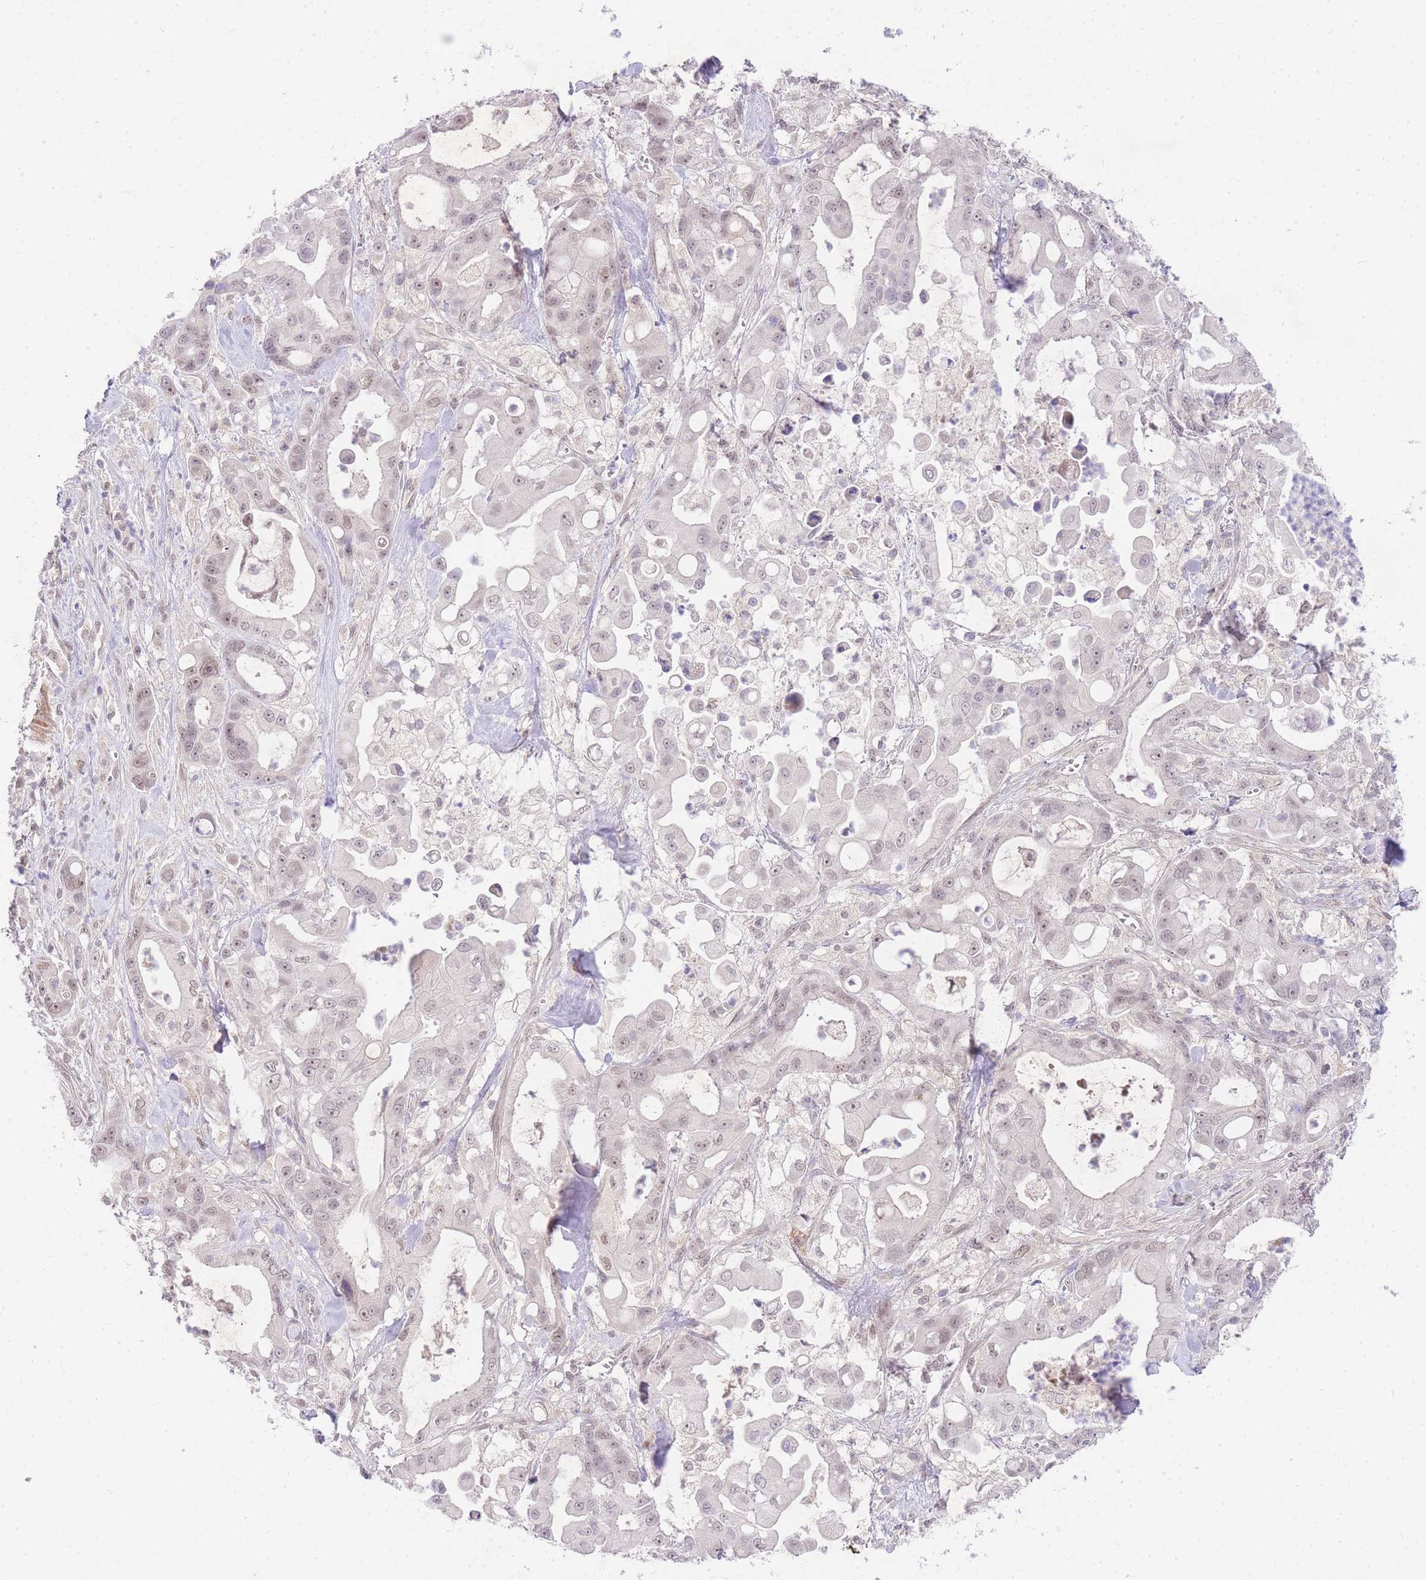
{"staining": {"intensity": "weak", "quantity": "<25%", "location": "nuclear"}, "tissue": "pancreatic cancer", "cell_type": "Tumor cells", "image_type": "cancer", "snomed": [{"axis": "morphology", "description": "Adenocarcinoma, NOS"}, {"axis": "topography", "description": "Pancreas"}], "caption": "Micrograph shows no protein expression in tumor cells of pancreatic cancer tissue.", "gene": "SLC25A33", "patient": {"sex": "male", "age": 68}}